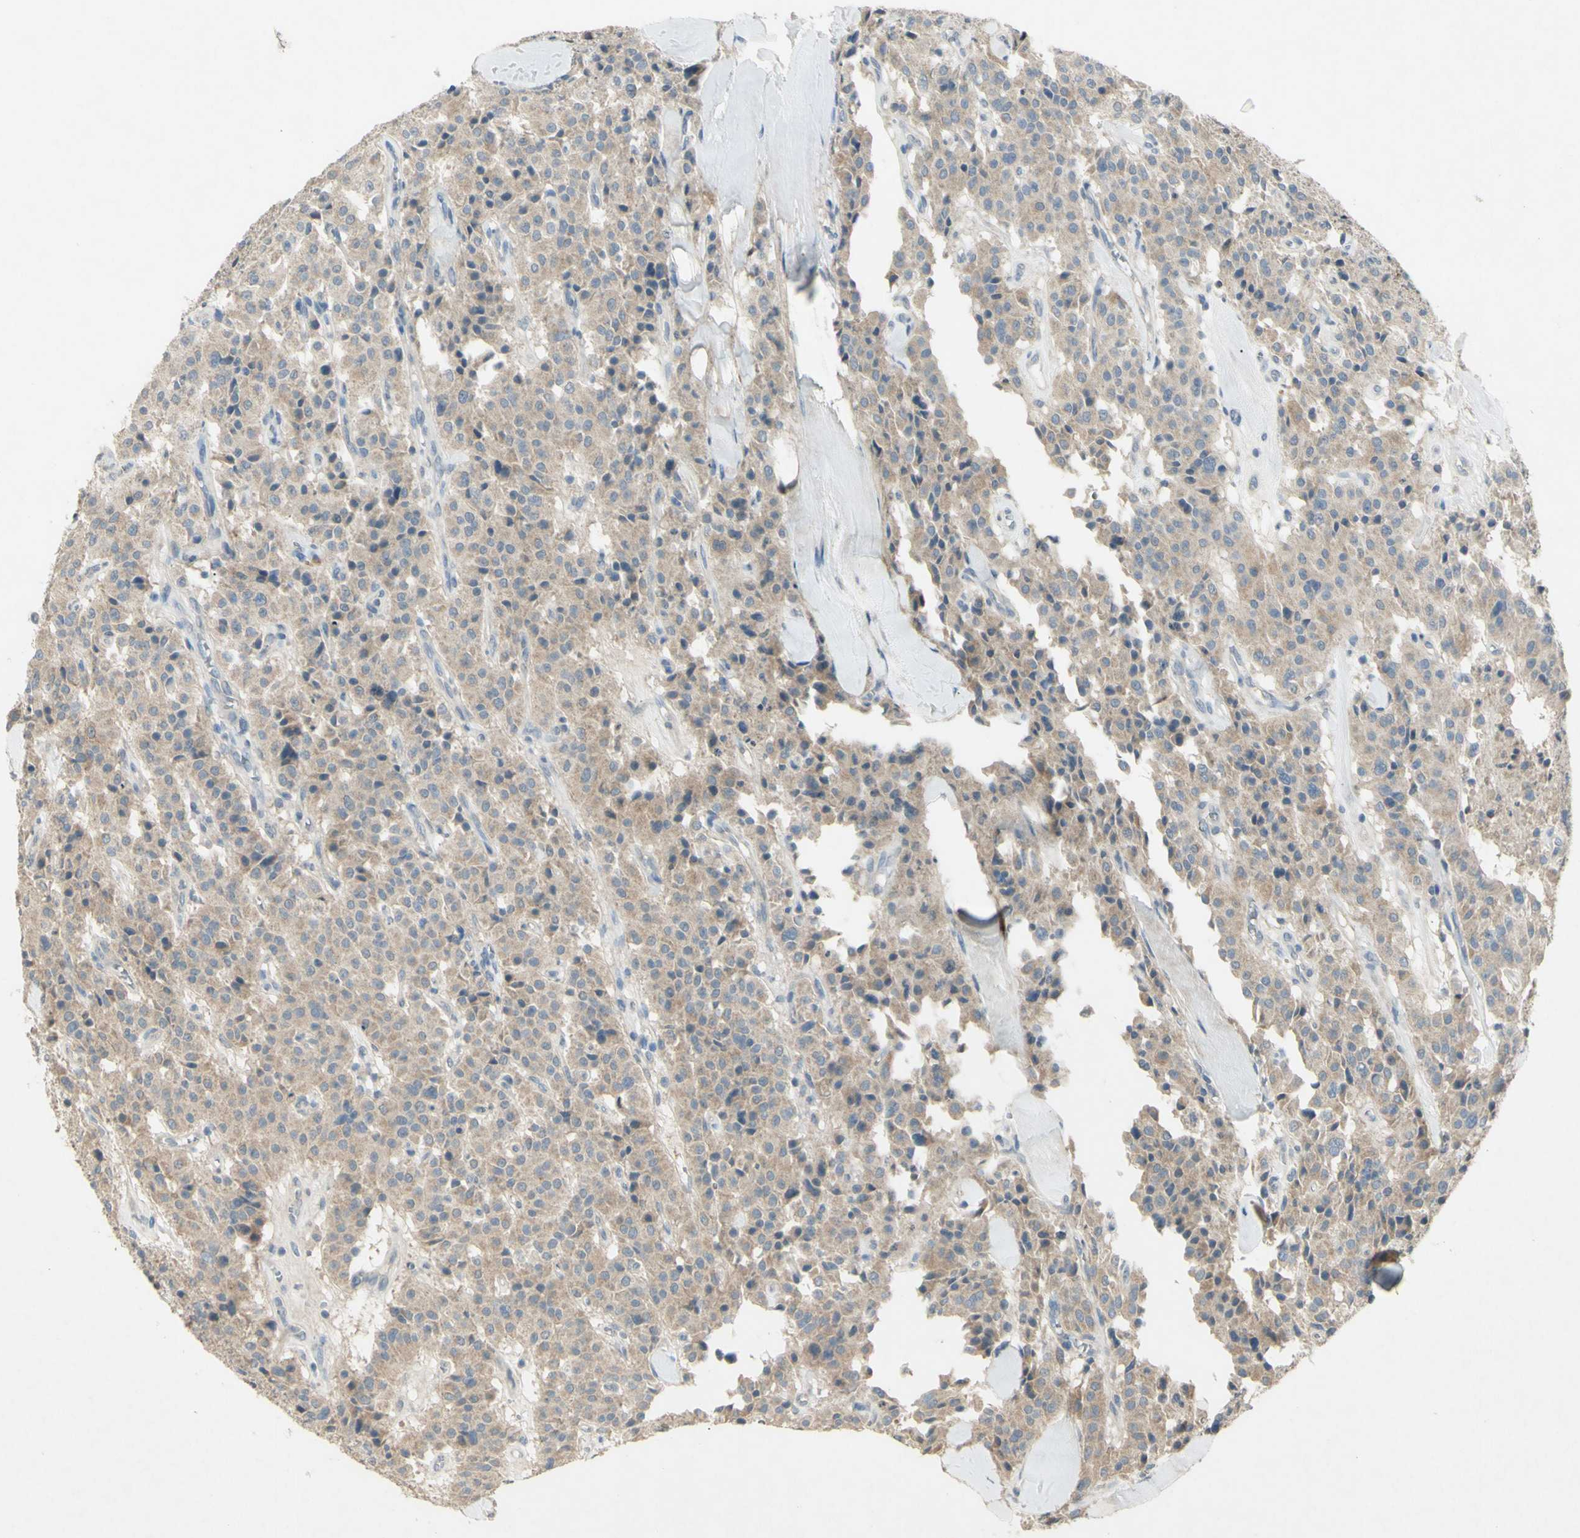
{"staining": {"intensity": "weak", "quantity": ">75%", "location": "cytoplasmic/membranous"}, "tissue": "carcinoid", "cell_type": "Tumor cells", "image_type": "cancer", "snomed": [{"axis": "morphology", "description": "Carcinoid, malignant, NOS"}, {"axis": "topography", "description": "Lung"}], "caption": "This histopathology image reveals IHC staining of carcinoid, with low weak cytoplasmic/membranous staining in approximately >75% of tumor cells.", "gene": "TIMM21", "patient": {"sex": "male", "age": 30}}